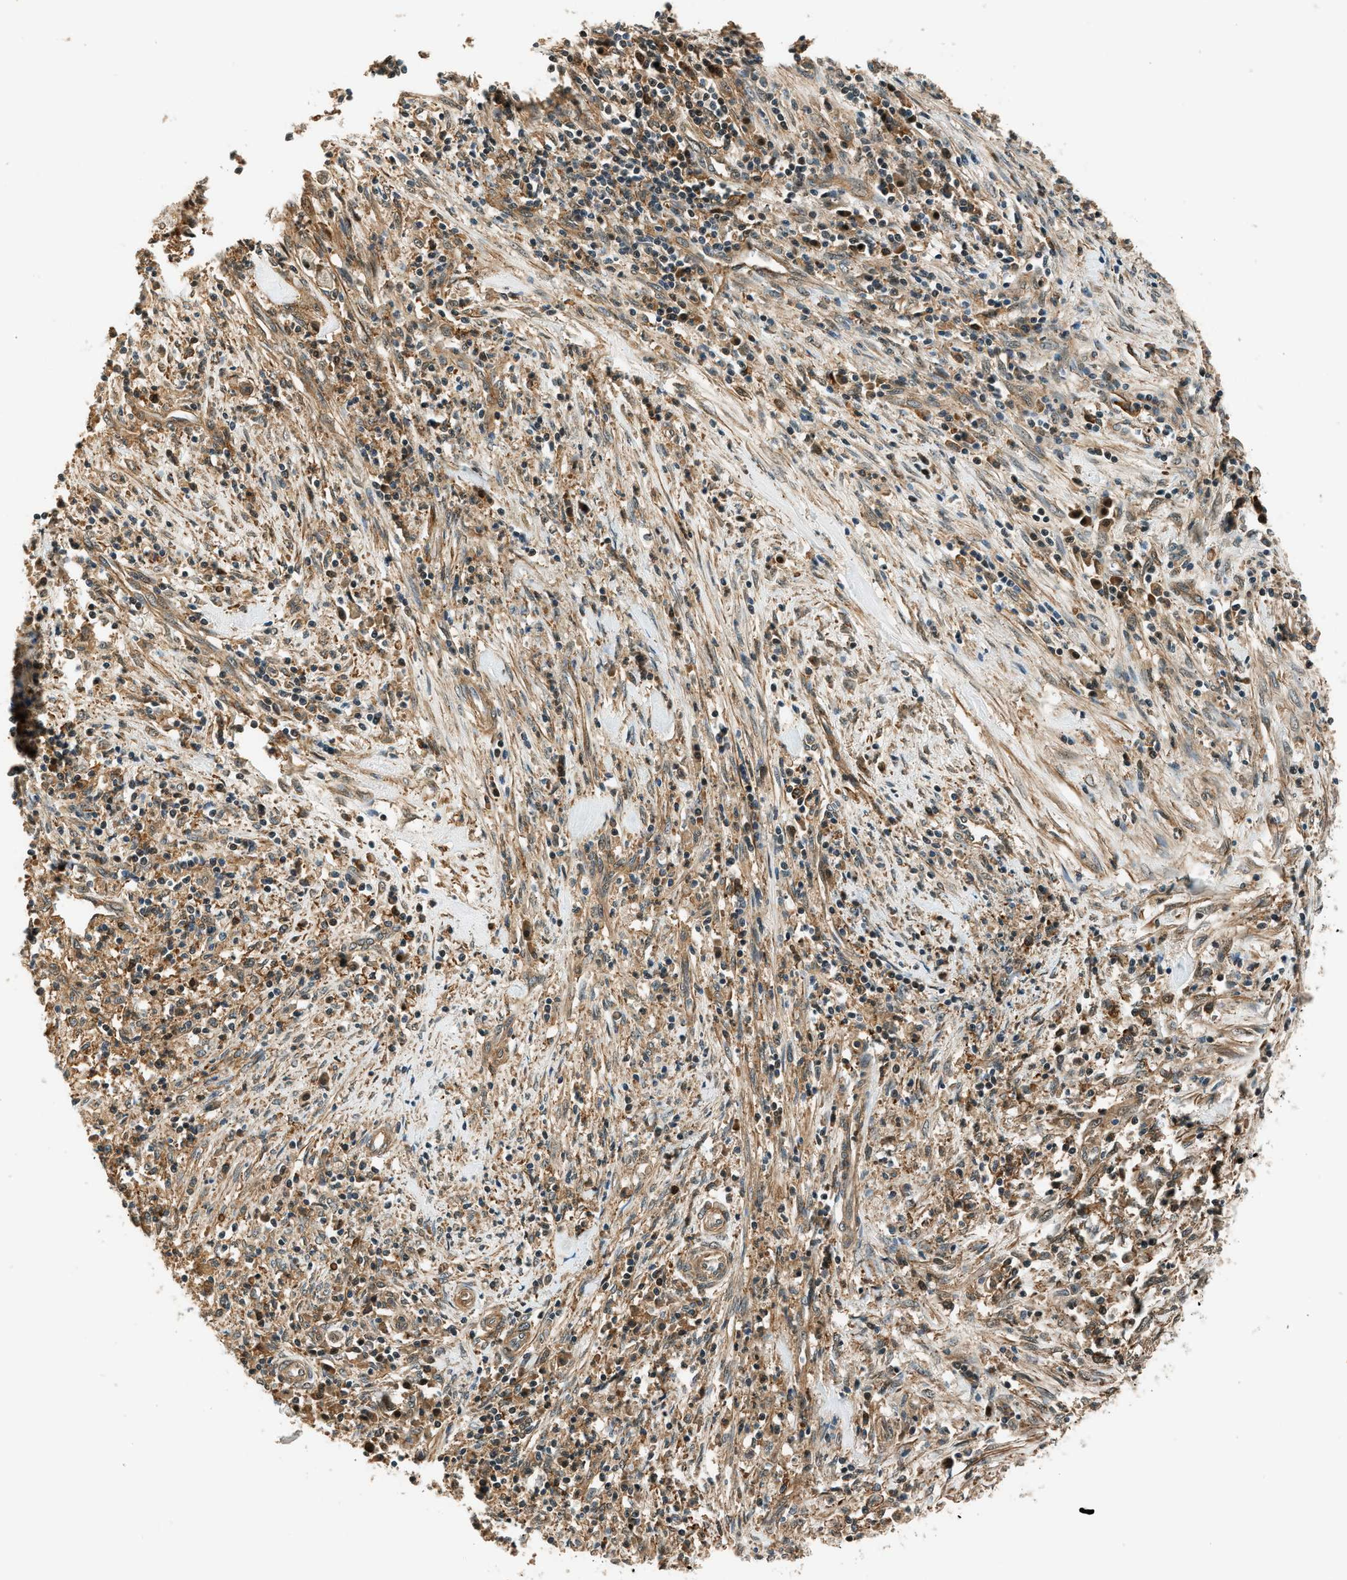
{"staining": {"intensity": "moderate", "quantity": ">75%", "location": "cytoplasmic/membranous"}, "tissue": "cervical cancer", "cell_type": "Tumor cells", "image_type": "cancer", "snomed": [{"axis": "morphology", "description": "Adenocarcinoma, NOS"}, {"axis": "topography", "description": "Cervix"}], "caption": "Protein expression by immunohistochemistry (IHC) demonstrates moderate cytoplasmic/membranous positivity in approximately >75% of tumor cells in cervical cancer.", "gene": "ARHGEF11", "patient": {"sex": "female", "age": 44}}